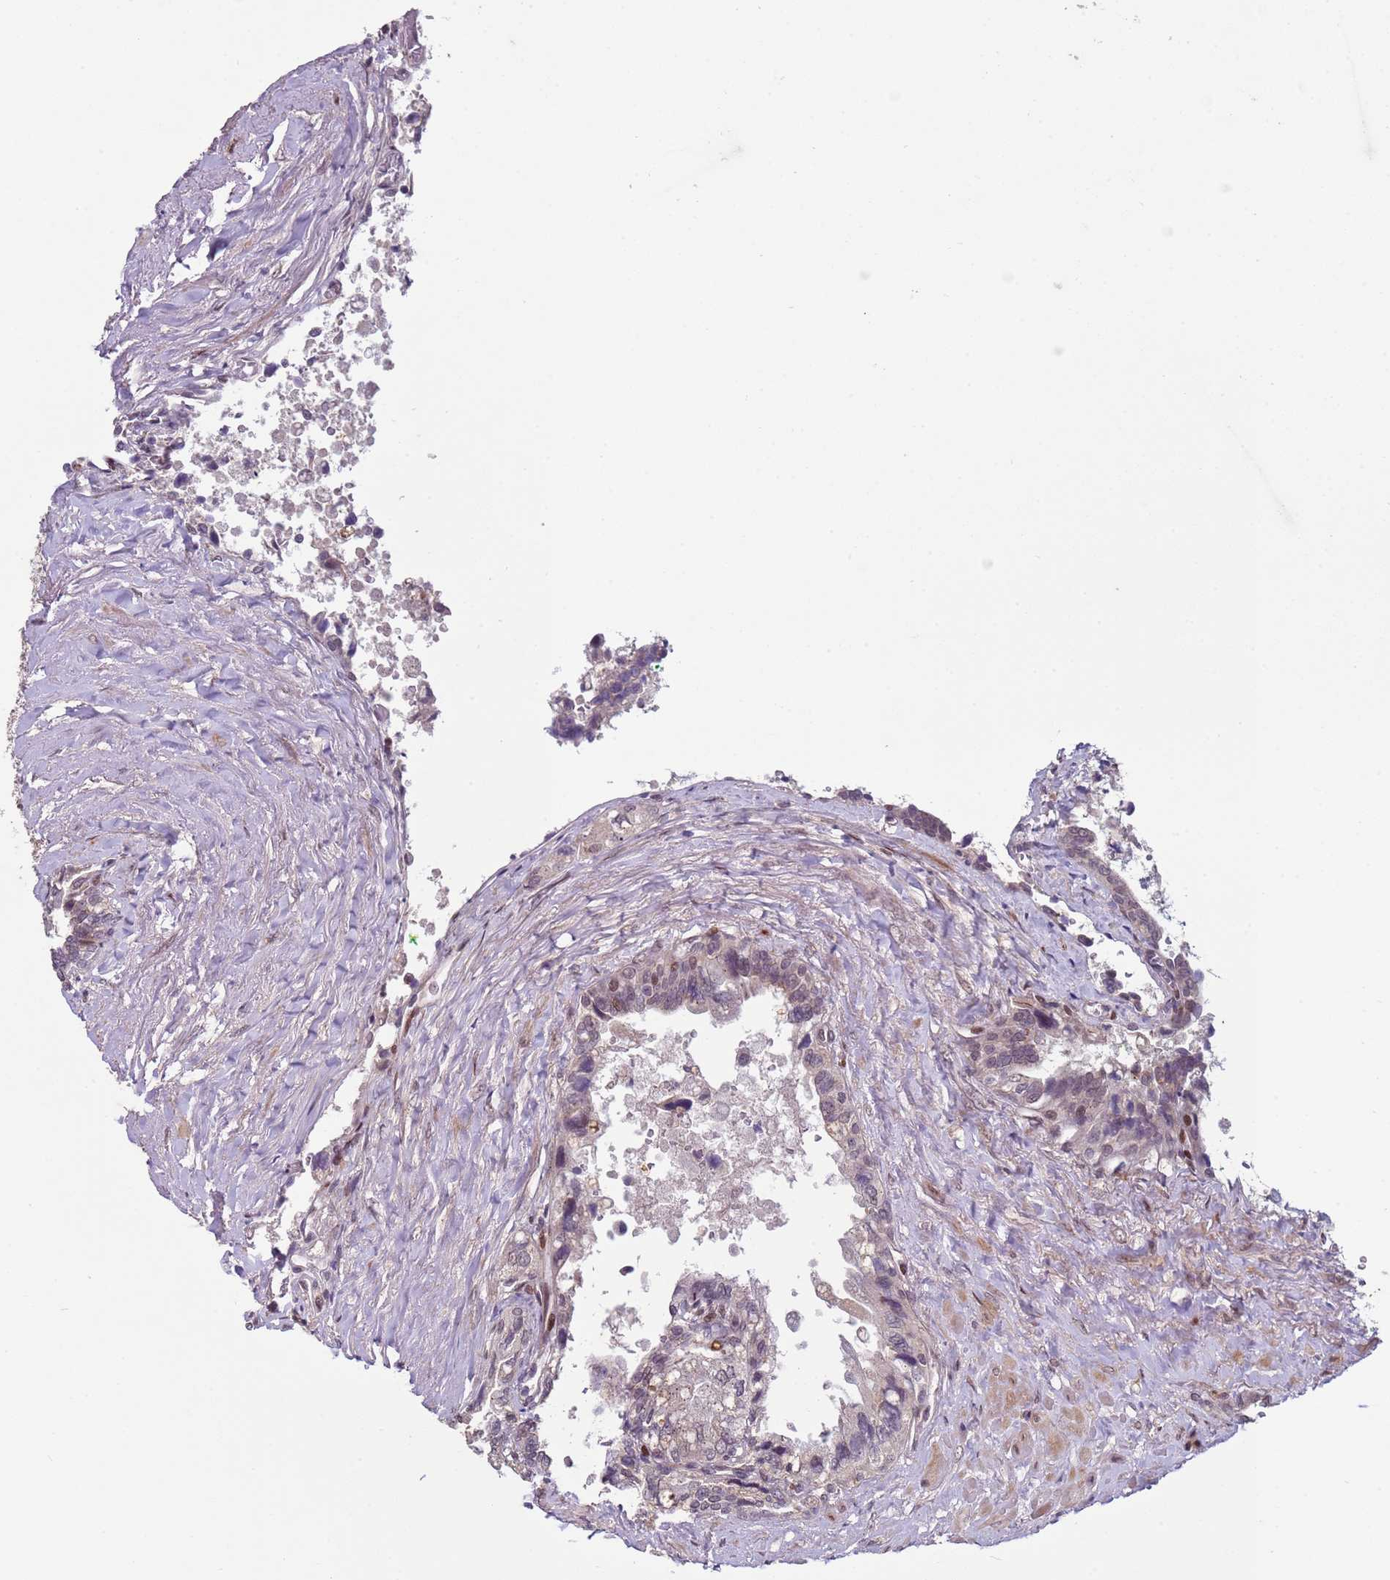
{"staining": {"intensity": "moderate", "quantity": "25%-75%", "location": "cytoplasmic/membranous,nuclear"}, "tissue": "seminal vesicle", "cell_type": "Glandular cells", "image_type": "normal", "snomed": [{"axis": "morphology", "description": "Normal tissue, NOS"}, {"axis": "topography", "description": "Seminal veicle"}, {"axis": "topography", "description": "Peripheral nerve tissue"}], "caption": "Glandular cells exhibit medium levels of moderate cytoplasmic/membranous,nuclear expression in approximately 25%-75% of cells in normal human seminal vesicle. (IHC, brightfield microscopy, high magnification).", "gene": "SHC3", "patient": {"sex": "male", "age": 60}}